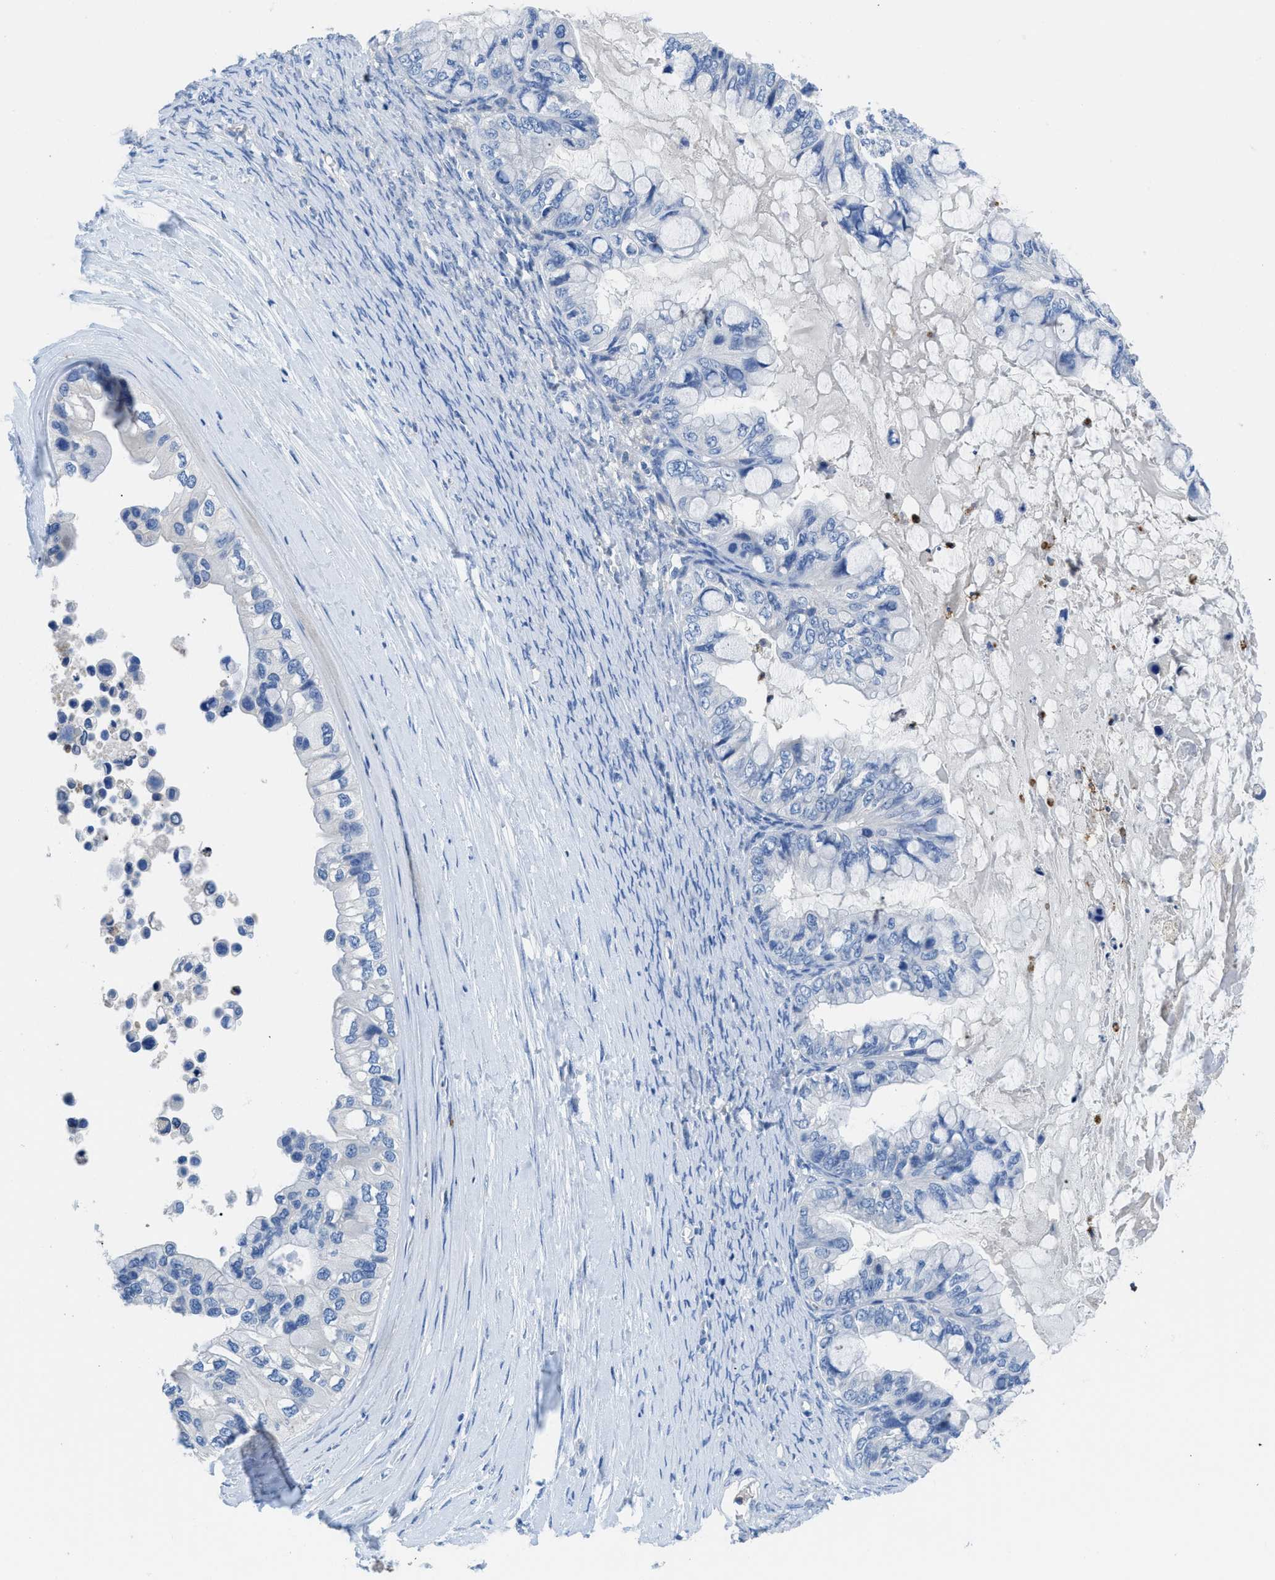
{"staining": {"intensity": "negative", "quantity": "none", "location": "none"}, "tissue": "ovarian cancer", "cell_type": "Tumor cells", "image_type": "cancer", "snomed": [{"axis": "morphology", "description": "Cystadenocarcinoma, mucinous, NOS"}, {"axis": "topography", "description": "Ovary"}], "caption": "A micrograph of human ovarian mucinous cystadenocarcinoma is negative for staining in tumor cells.", "gene": "NEB", "patient": {"sex": "female", "age": 80}}